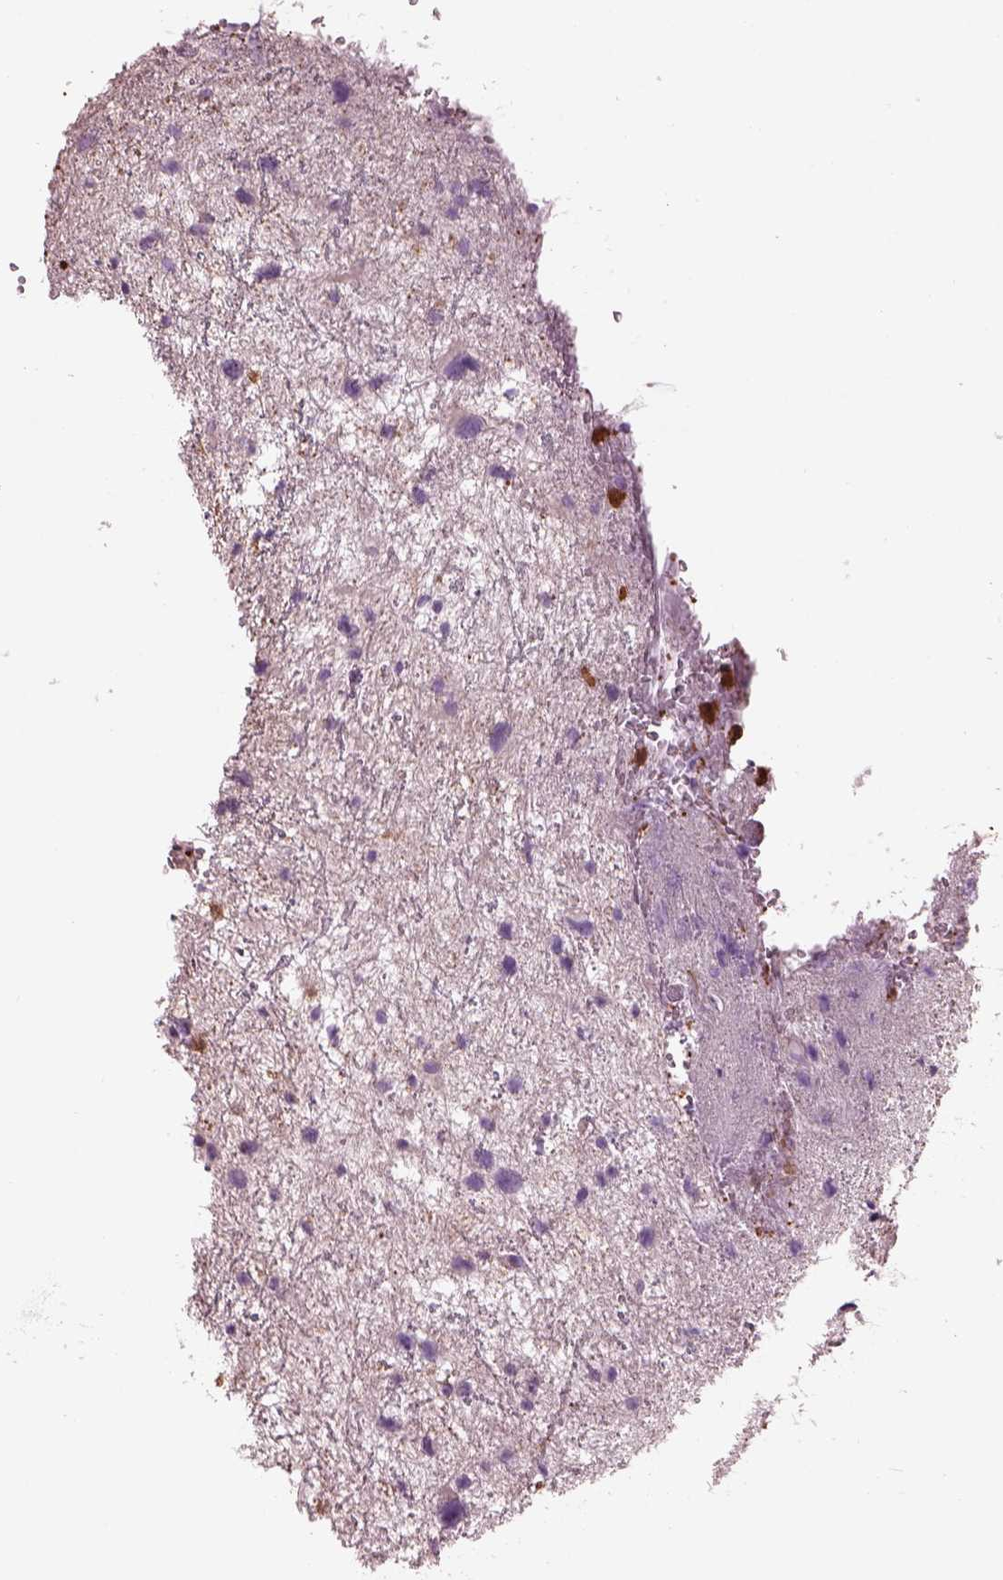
{"staining": {"intensity": "negative", "quantity": "none", "location": "none"}, "tissue": "glioma", "cell_type": "Tumor cells", "image_type": "cancer", "snomed": [{"axis": "morphology", "description": "Glioma, malignant, Low grade"}, {"axis": "topography", "description": "Brain"}], "caption": "High power microscopy photomicrograph of an immunohistochemistry (IHC) histopathology image of glioma, revealing no significant staining in tumor cells.", "gene": "IL31RA", "patient": {"sex": "female", "age": 32}}